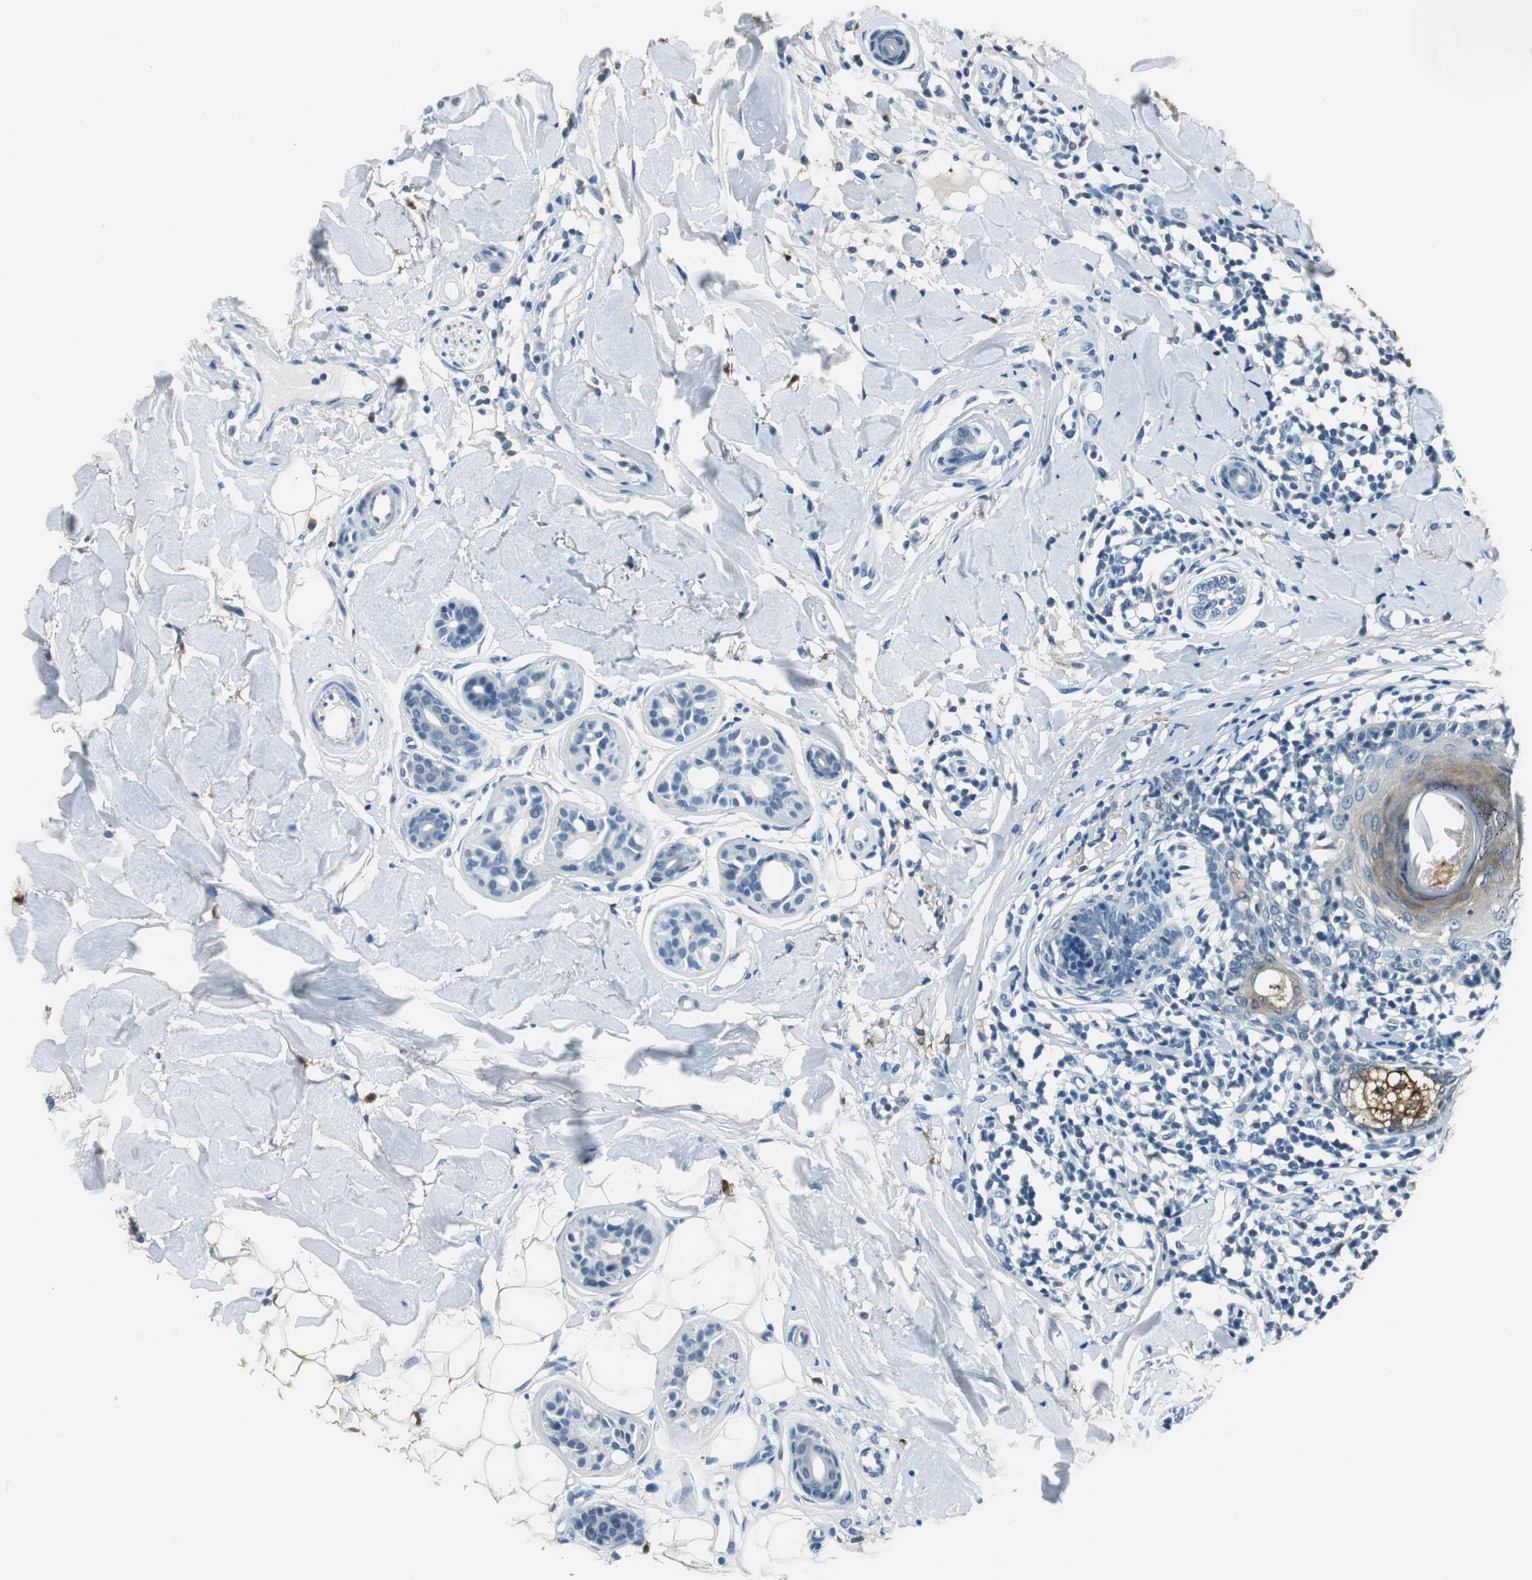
{"staining": {"intensity": "weak", "quantity": "<25%", "location": "cytoplasmic/membranous"}, "tissue": "skin cancer", "cell_type": "Tumor cells", "image_type": "cancer", "snomed": [{"axis": "morphology", "description": "Basal cell carcinoma"}, {"axis": "topography", "description": "Skin"}], "caption": "The immunohistochemistry image has no significant expression in tumor cells of skin basal cell carcinoma tissue.", "gene": "ME1", "patient": {"sex": "female", "age": 58}}